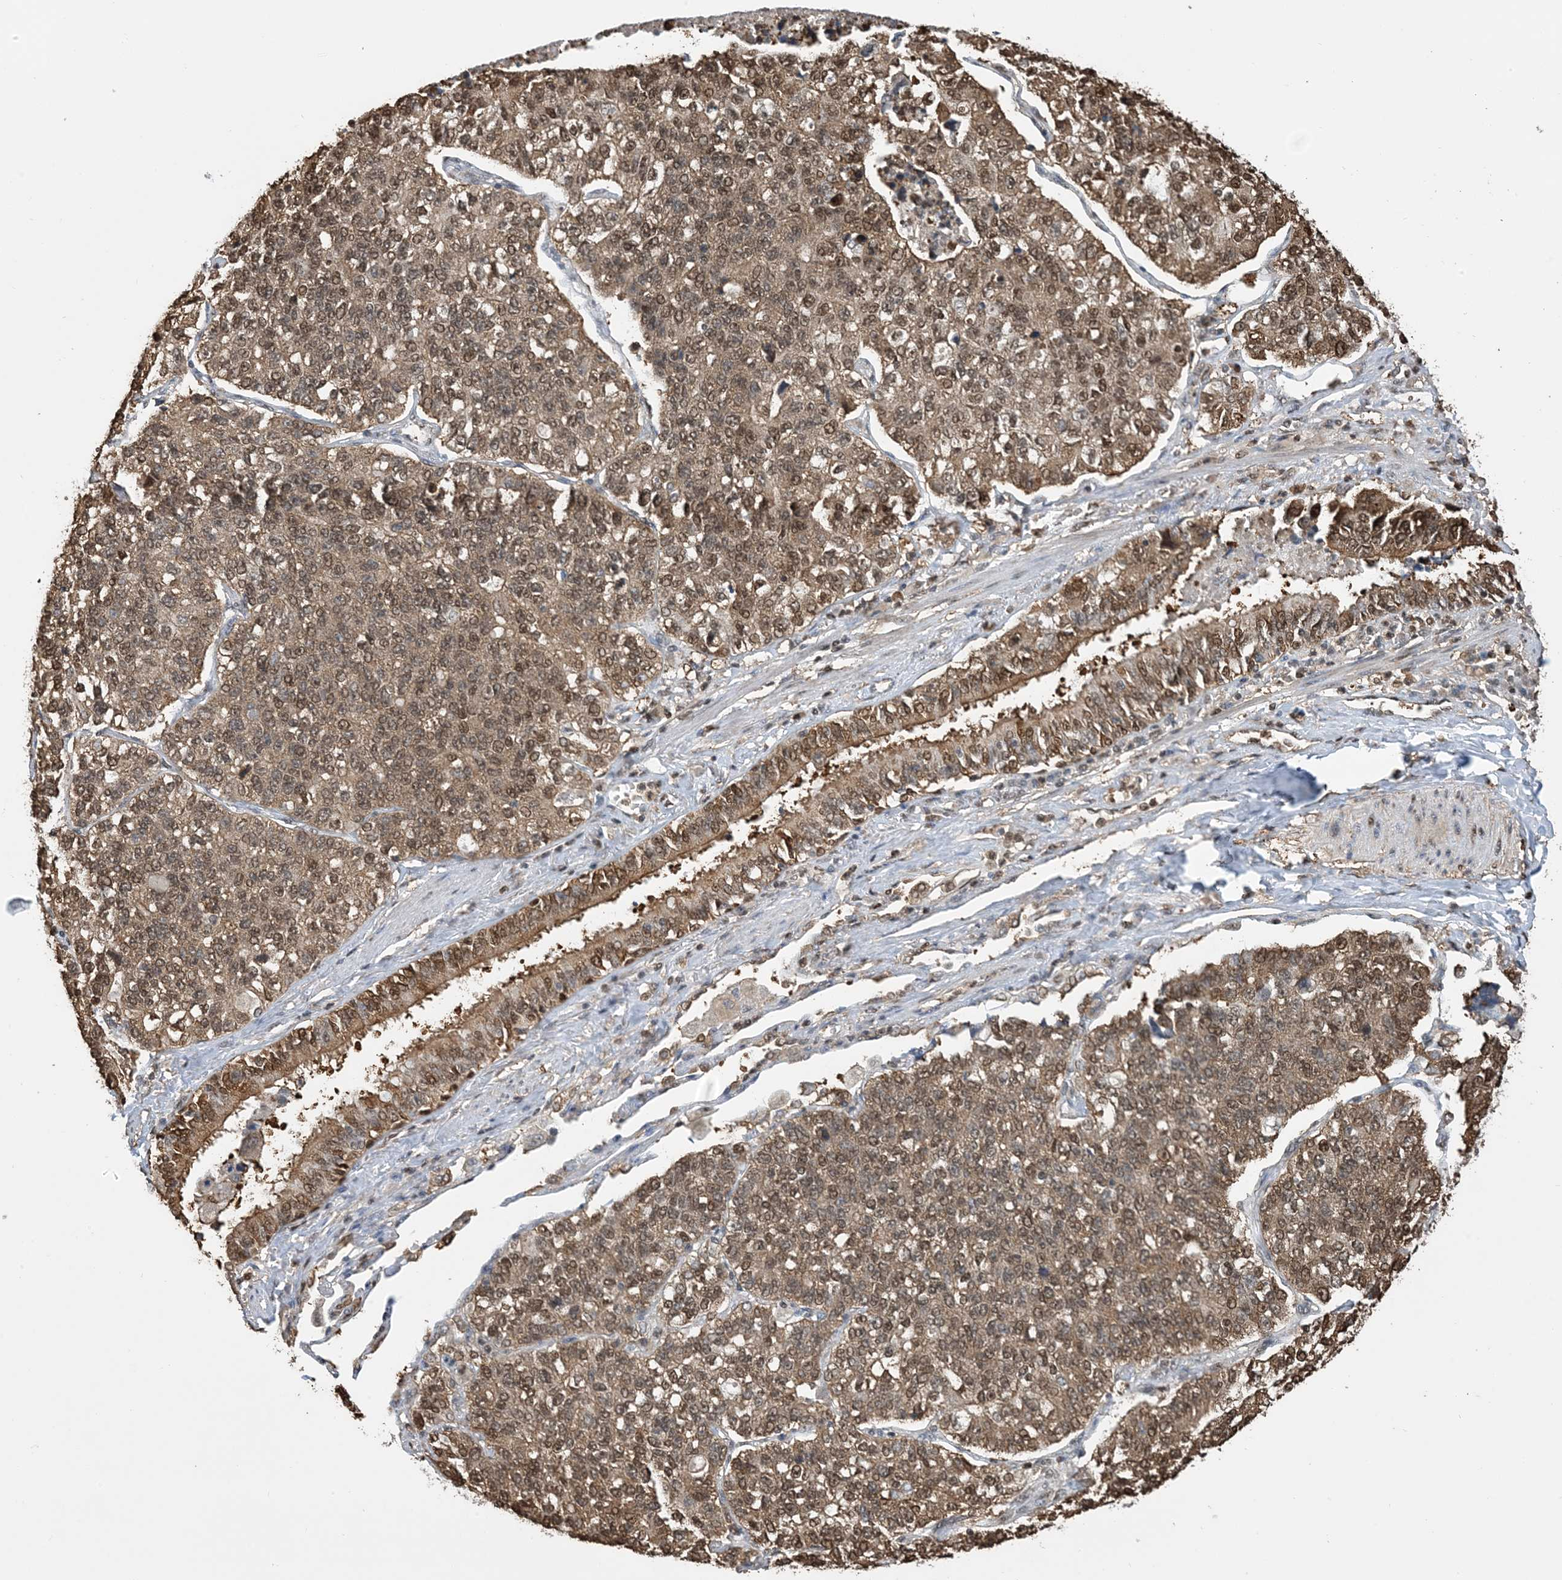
{"staining": {"intensity": "moderate", "quantity": ">75%", "location": "cytoplasmic/membranous,nuclear"}, "tissue": "lung cancer", "cell_type": "Tumor cells", "image_type": "cancer", "snomed": [{"axis": "morphology", "description": "Adenocarcinoma, NOS"}, {"axis": "topography", "description": "Lung"}], "caption": "Approximately >75% of tumor cells in human adenocarcinoma (lung) exhibit moderate cytoplasmic/membranous and nuclear protein positivity as visualized by brown immunohistochemical staining.", "gene": "HSPA1A", "patient": {"sex": "male", "age": 49}}